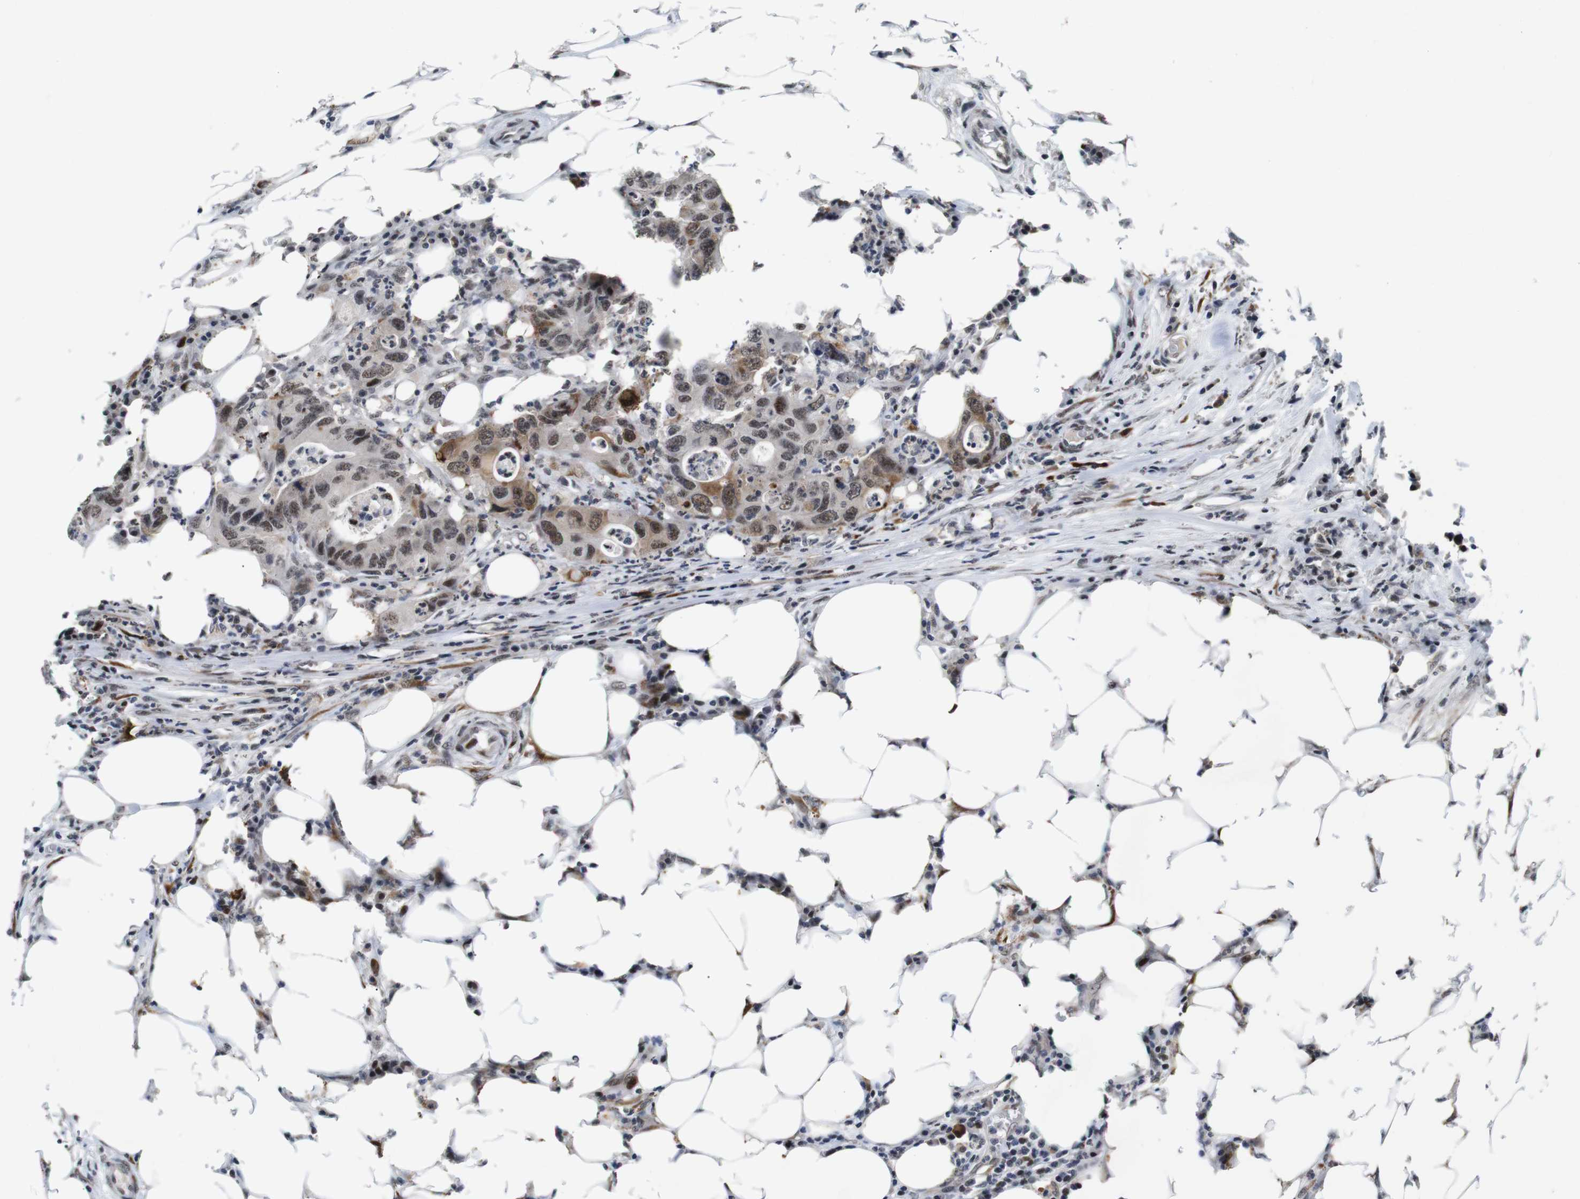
{"staining": {"intensity": "moderate", "quantity": ">75%", "location": "cytoplasmic/membranous,nuclear"}, "tissue": "colorectal cancer", "cell_type": "Tumor cells", "image_type": "cancer", "snomed": [{"axis": "morphology", "description": "Adenocarcinoma, NOS"}, {"axis": "topography", "description": "Colon"}], "caption": "Moderate cytoplasmic/membranous and nuclear staining is appreciated in about >75% of tumor cells in colorectal adenocarcinoma. (Brightfield microscopy of DAB IHC at high magnification).", "gene": "EIF4G1", "patient": {"sex": "male", "age": 71}}